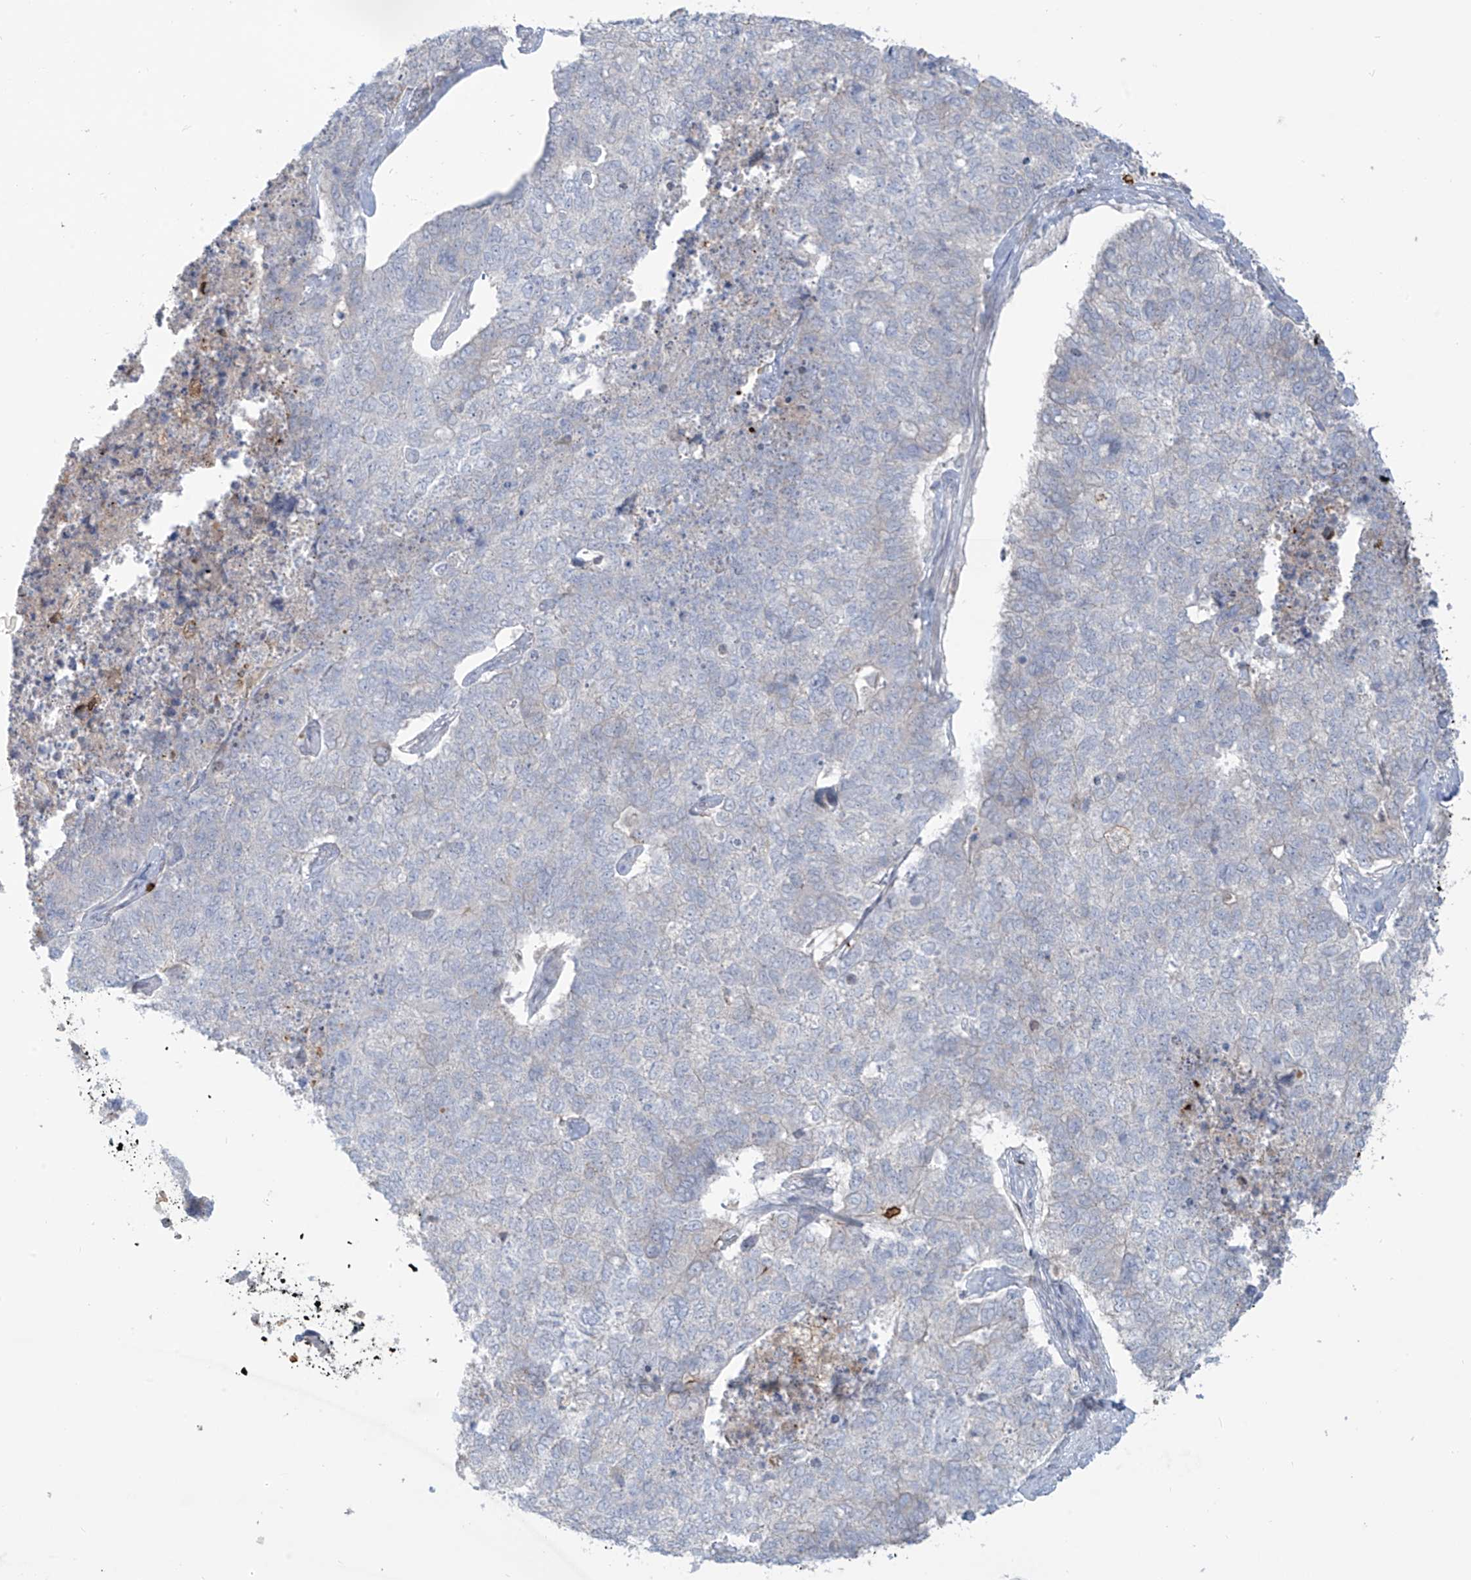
{"staining": {"intensity": "negative", "quantity": "none", "location": "none"}, "tissue": "cervical cancer", "cell_type": "Tumor cells", "image_type": "cancer", "snomed": [{"axis": "morphology", "description": "Squamous cell carcinoma, NOS"}, {"axis": "topography", "description": "Cervix"}], "caption": "Immunohistochemistry (IHC) histopathology image of neoplastic tissue: human cervical cancer (squamous cell carcinoma) stained with DAB (3,3'-diaminobenzidine) shows no significant protein expression in tumor cells. The staining was performed using DAB (3,3'-diaminobenzidine) to visualize the protein expression in brown, while the nuclei were stained in blue with hematoxylin (Magnification: 20x).", "gene": "NOTO", "patient": {"sex": "female", "age": 63}}